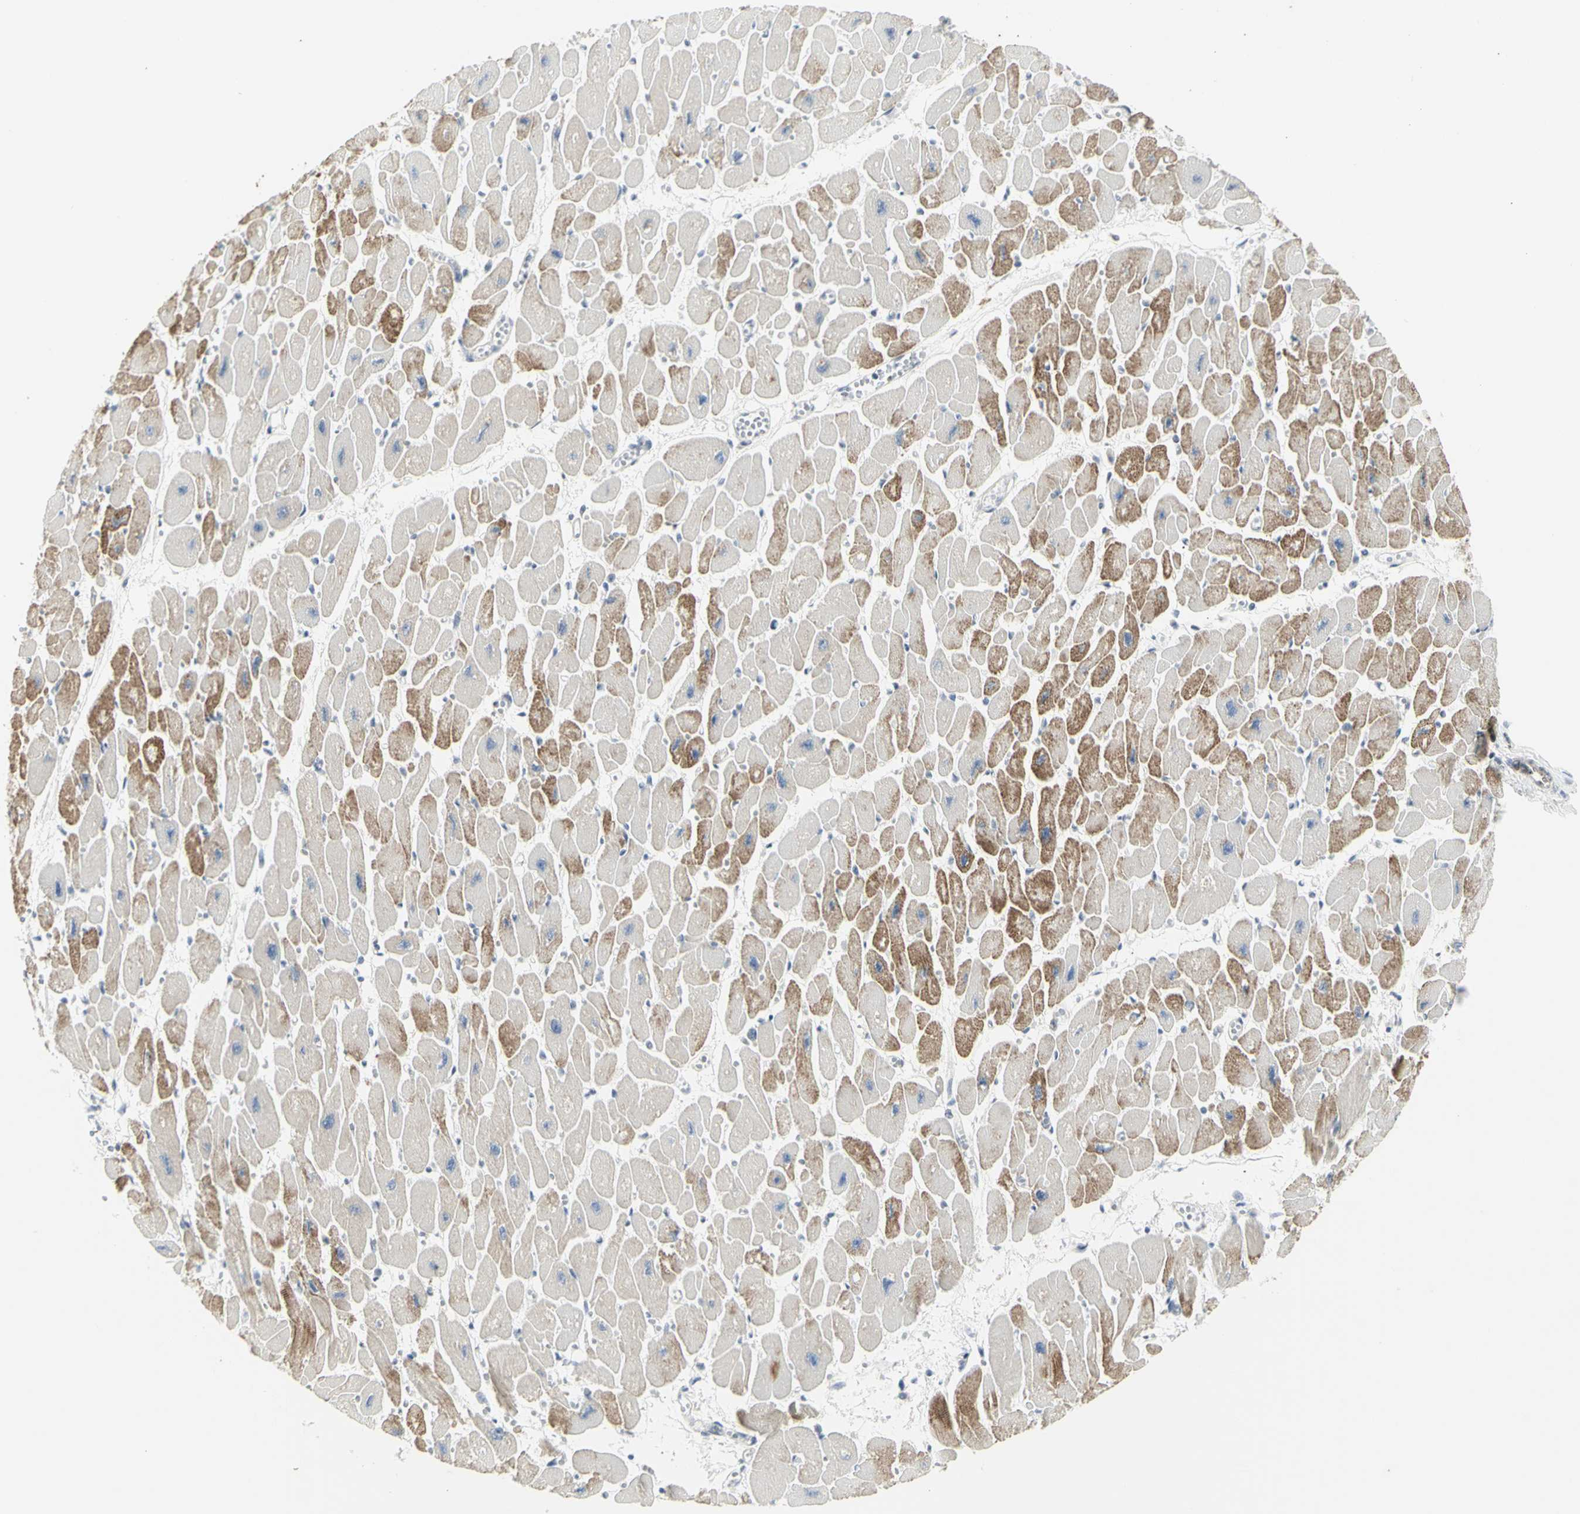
{"staining": {"intensity": "moderate", "quantity": "25%-75%", "location": "cytoplasmic/membranous"}, "tissue": "heart muscle", "cell_type": "Cardiomyocytes", "image_type": "normal", "snomed": [{"axis": "morphology", "description": "Normal tissue, NOS"}, {"axis": "topography", "description": "Heart"}], "caption": "IHC (DAB (3,3'-diaminobenzidine)) staining of benign heart muscle demonstrates moderate cytoplasmic/membranous protein positivity in about 25%-75% of cardiomyocytes.", "gene": "DHRS7B", "patient": {"sex": "female", "age": 54}}